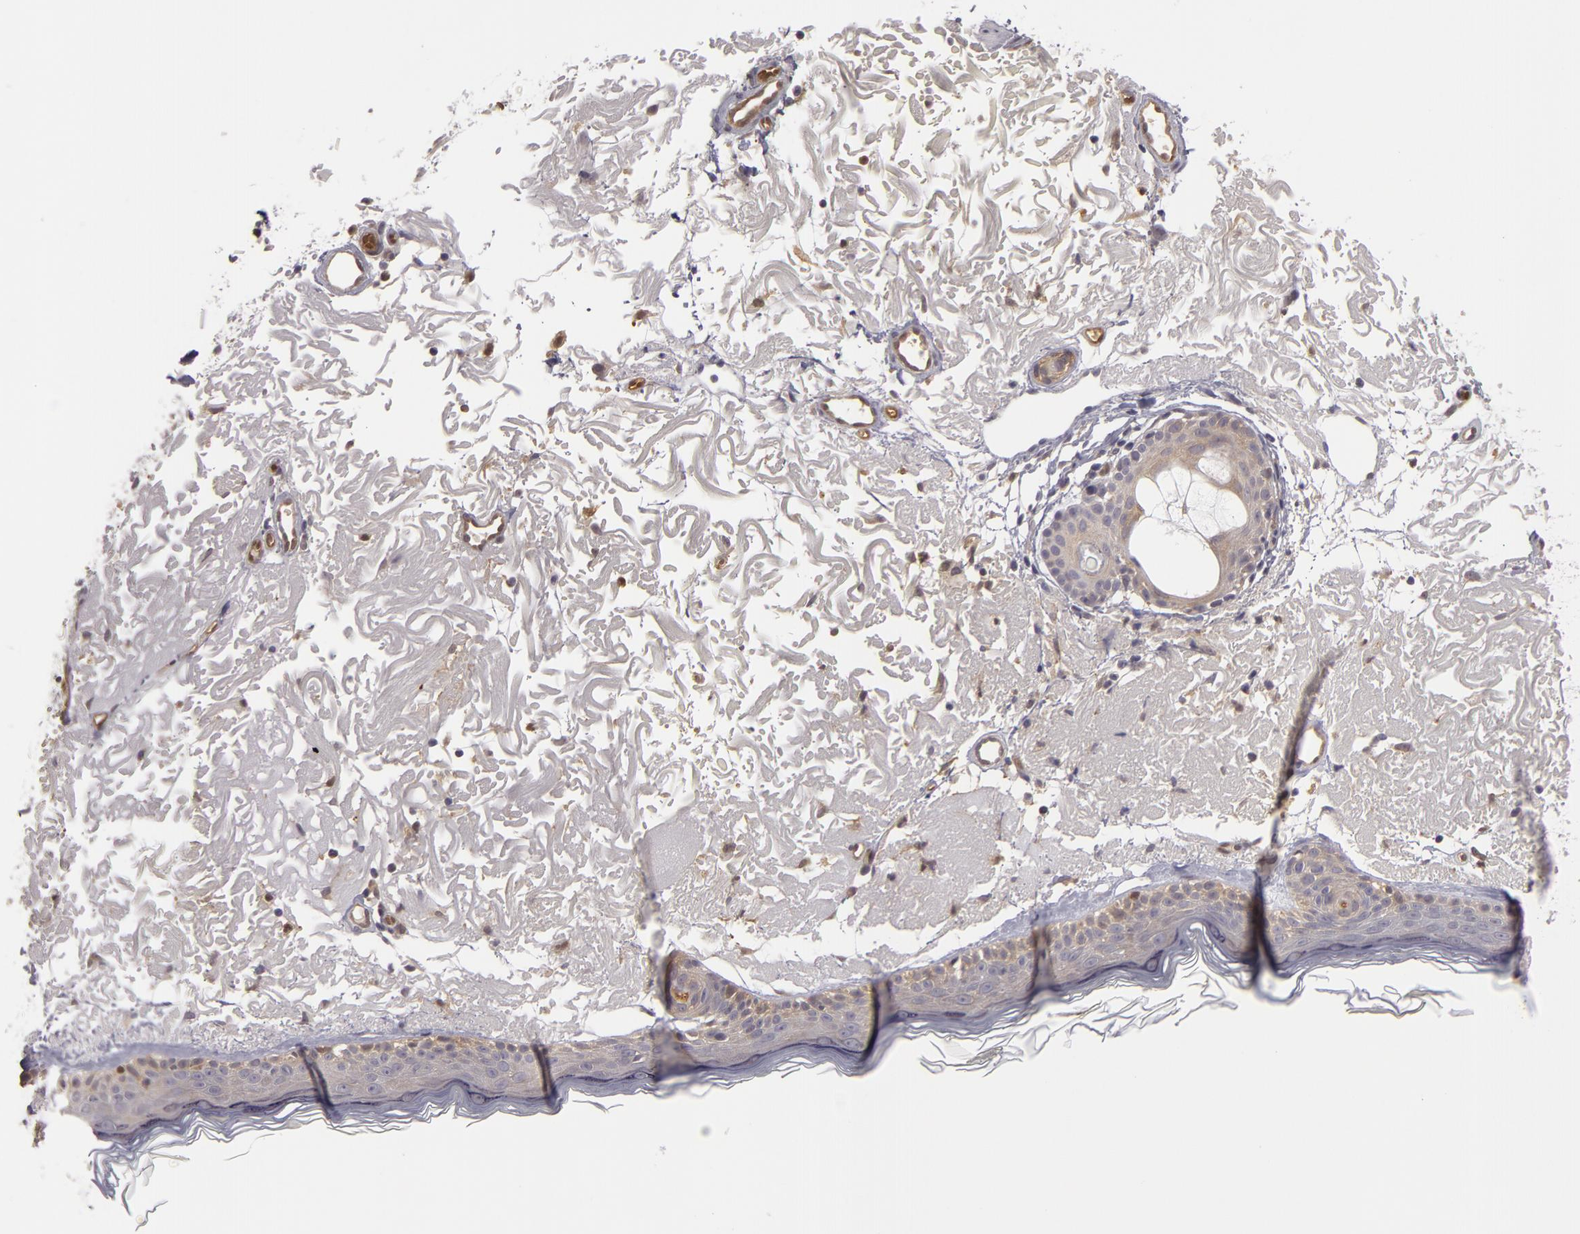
{"staining": {"intensity": "weak", "quantity": ">75%", "location": "cytoplasmic/membranous"}, "tissue": "skin", "cell_type": "Fibroblasts", "image_type": "normal", "snomed": [{"axis": "morphology", "description": "Normal tissue, NOS"}, {"axis": "topography", "description": "Skin"}], "caption": "DAB (3,3'-diaminobenzidine) immunohistochemical staining of unremarkable human skin demonstrates weak cytoplasmic/membranous protein expression in about >75% of fibroblasts.", "gene": "ZNF229", "patient": {"sex": "female", "age": 90}}